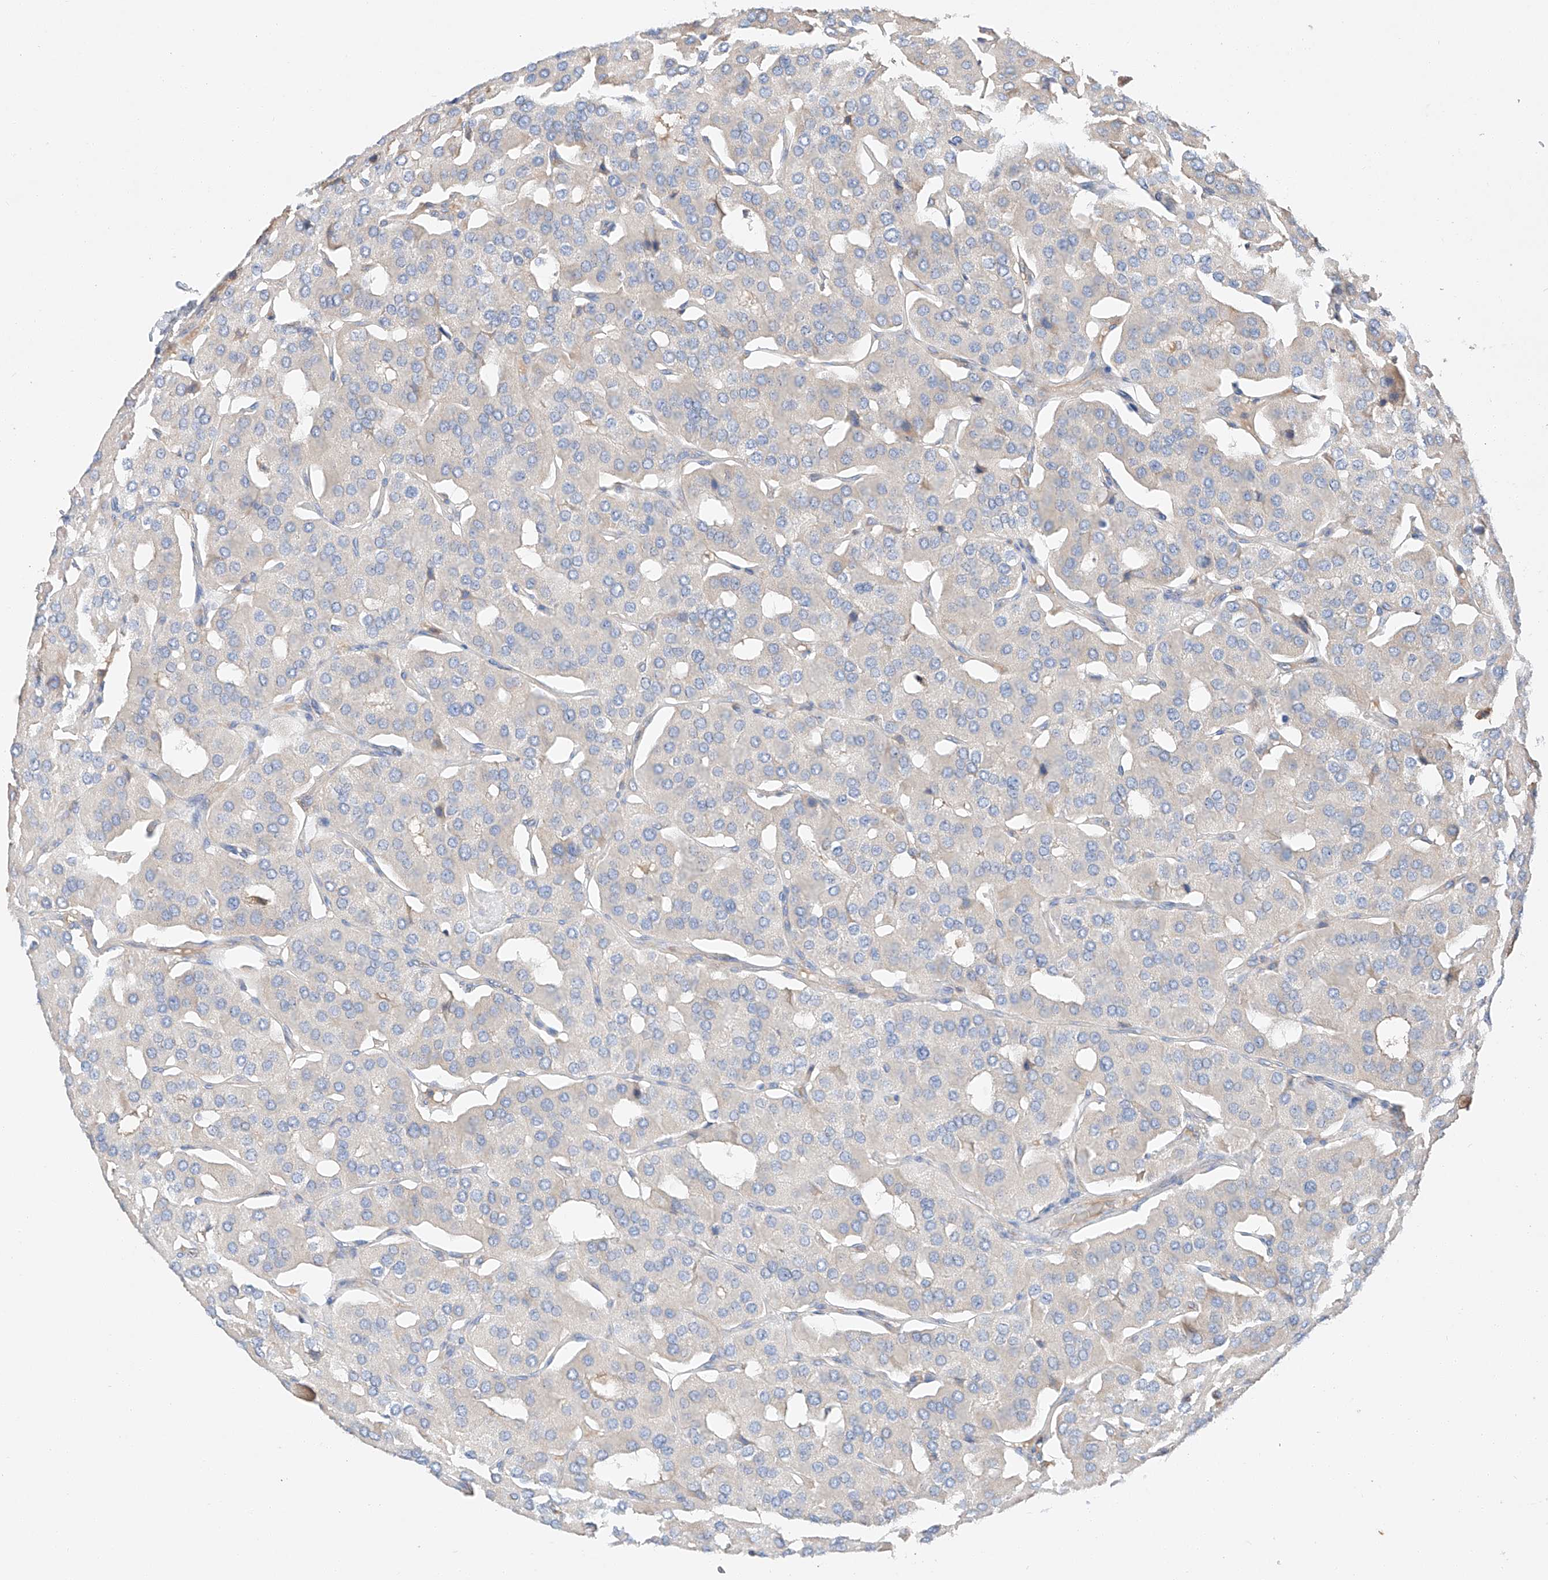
{"staining": {"intensity": "negative", "quantity": "none", "location": "none"}, "tissue": "parathyroid gland", "cell_type": "Glandular cells", "image_type": "normal", "snomed": [{"axis": "morphology", "description": "Normal tissue, NOS"}, {"axis": "morphology", "description": "Adenoma, NOS"}, {"axis": "topography", "description": "Parathyroid gland"}], "caption": "Immunohistochemical staining of benign parathyroid gland exhibits no significant expression in glandular cells. Brightfield microscopy of immunohistochemistry (IHC) stained with DAB (3,3'-diaminobenzidine) (brown) and hematoxylin (blue), captured at high magnification.", "gene": "RUSC1", "patient": {"sex": "female", "age": 86}}